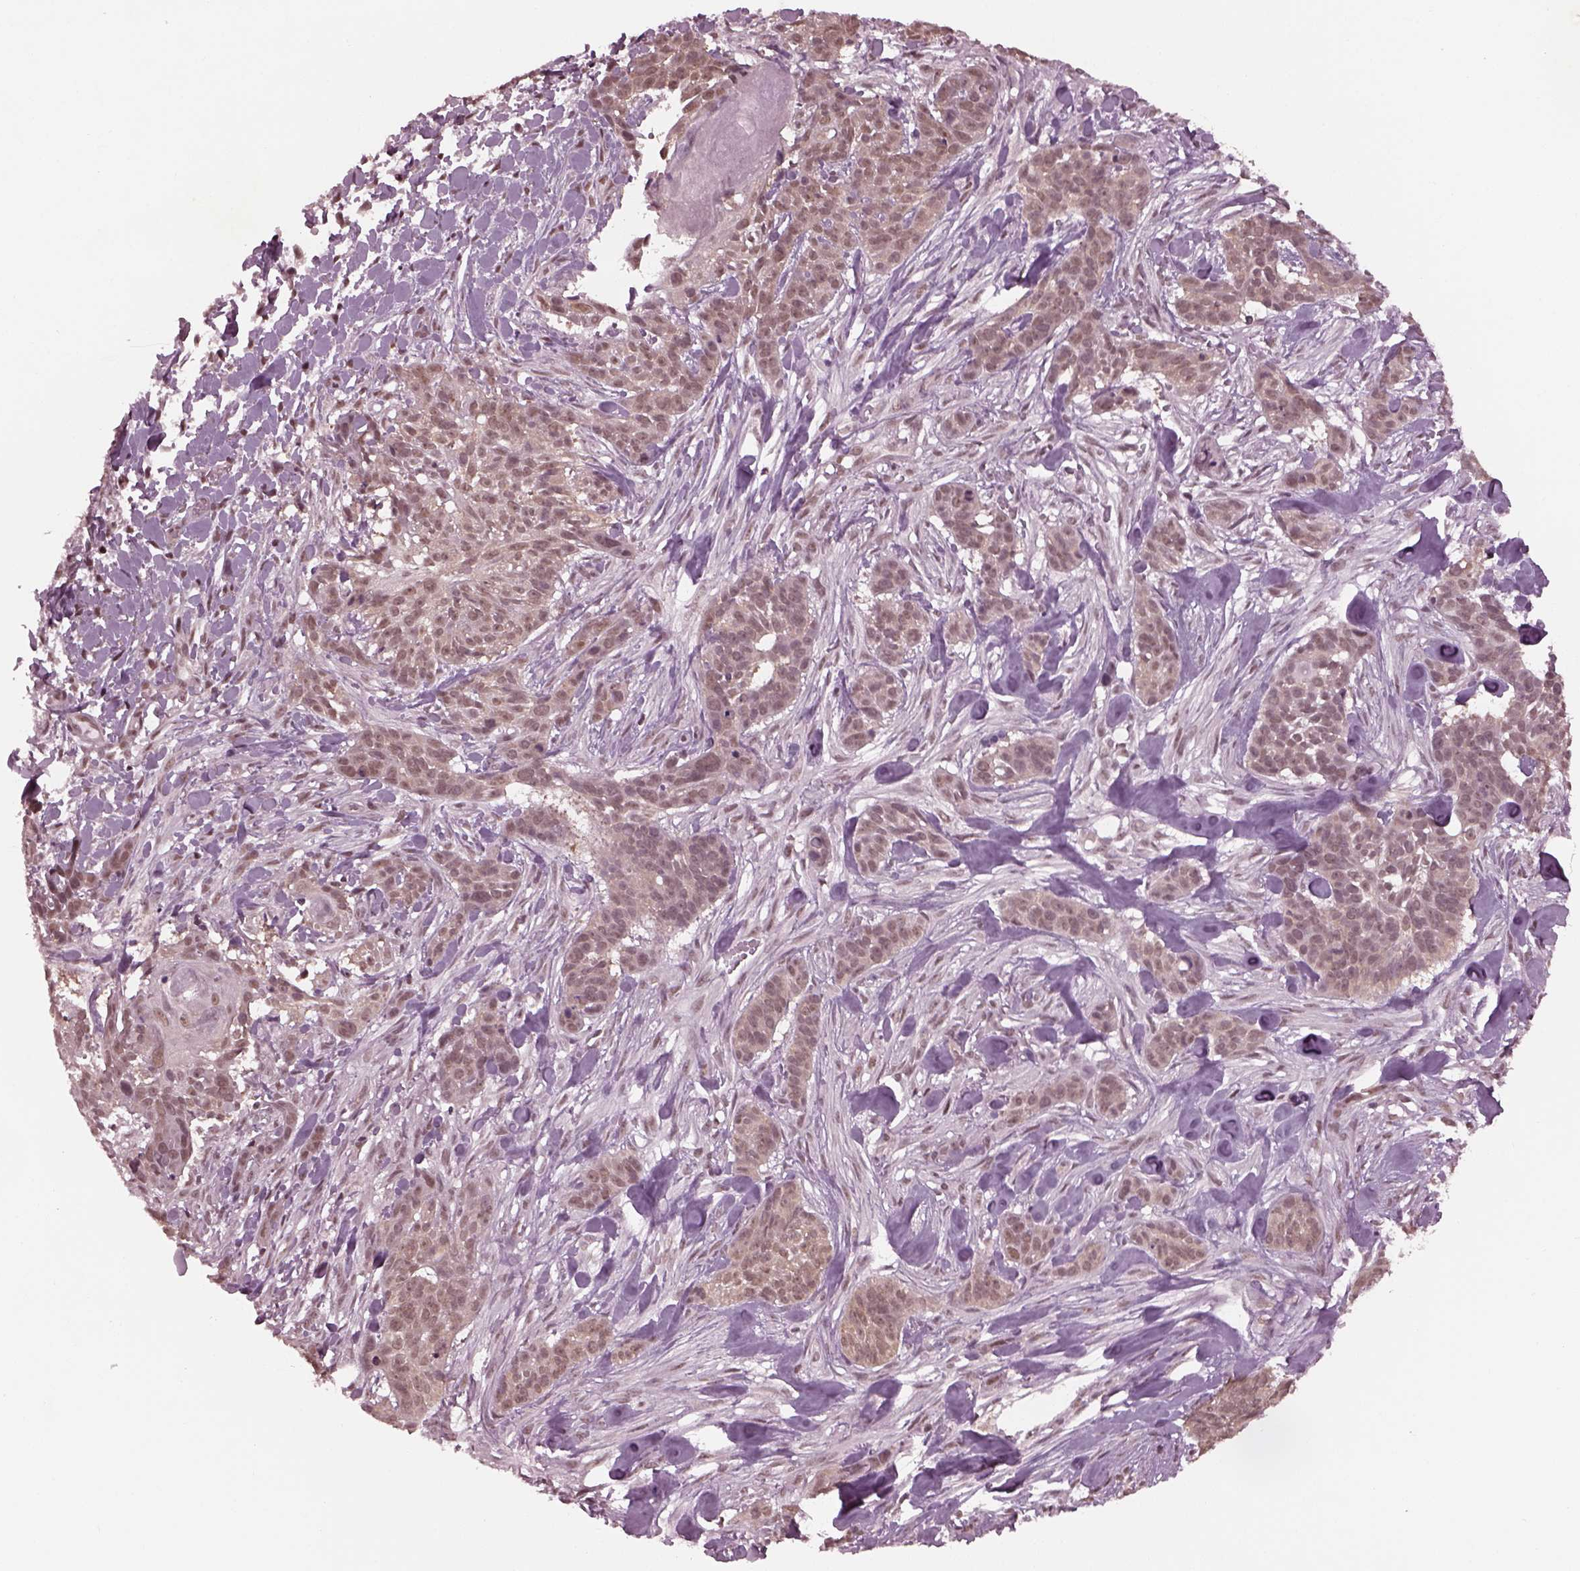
{"staining": {"intensity": "weak", "quantity": ">75%", "location": "cytoplasmic/membranous,nuclear"}, "tissue": "skin cancer", "cell_type": "Tumor cells", "image_type": "cancer", "snomed": [{"axis": "morphology", "description": "Basal cell carcinoma"}, {"axis": "topography", "description": "Skin"}], "caption": "This histopathology image exhibits IHC staining of human skin cancer (basal cell carcinoma), with low weak cytoplasmic/membranous and nuclear expression in approximately >75% of tumor cells.", "gene": "RUVBL2", "patient": {"sex": "male", "age": 87}}